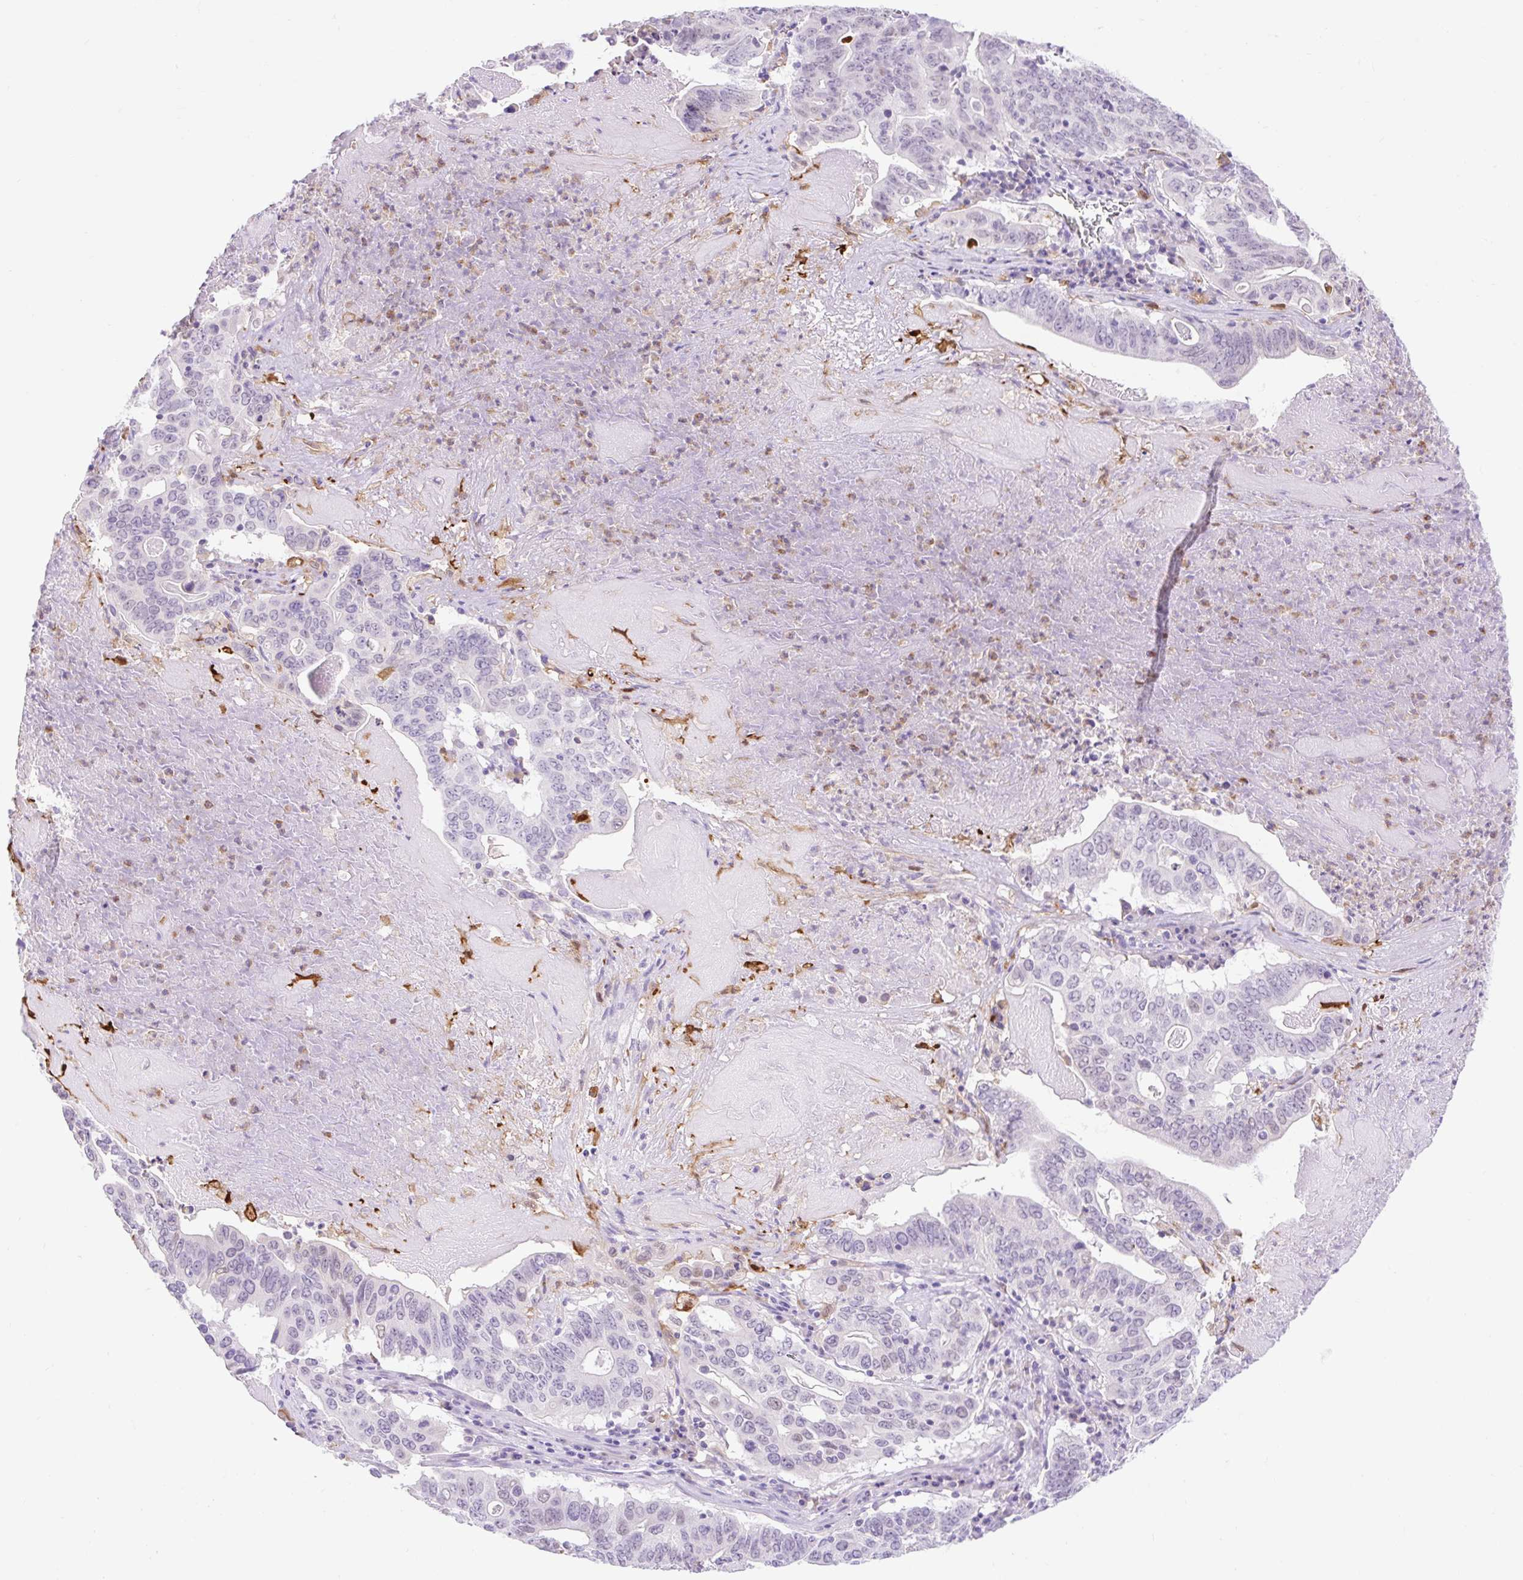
{"staining": {"intensity": "negative", "quantity": "none", "location": "none"}, "tissue": "lung cancer", "cell_type": "Tumor cells", "image_type": "cancer", "snomed": [{"axis": "morphology", "description": "Adenocarcinoma, NOS"}, {"axis": "topography", "description": "Lung"}], "caption": "This is an immunohistochemistry (IHC) image of human lung adenocarcinoma. There is no staining in tumor cells.", "gene": "SLC25A40", "patient": {"sex": "female", "age": 60}}